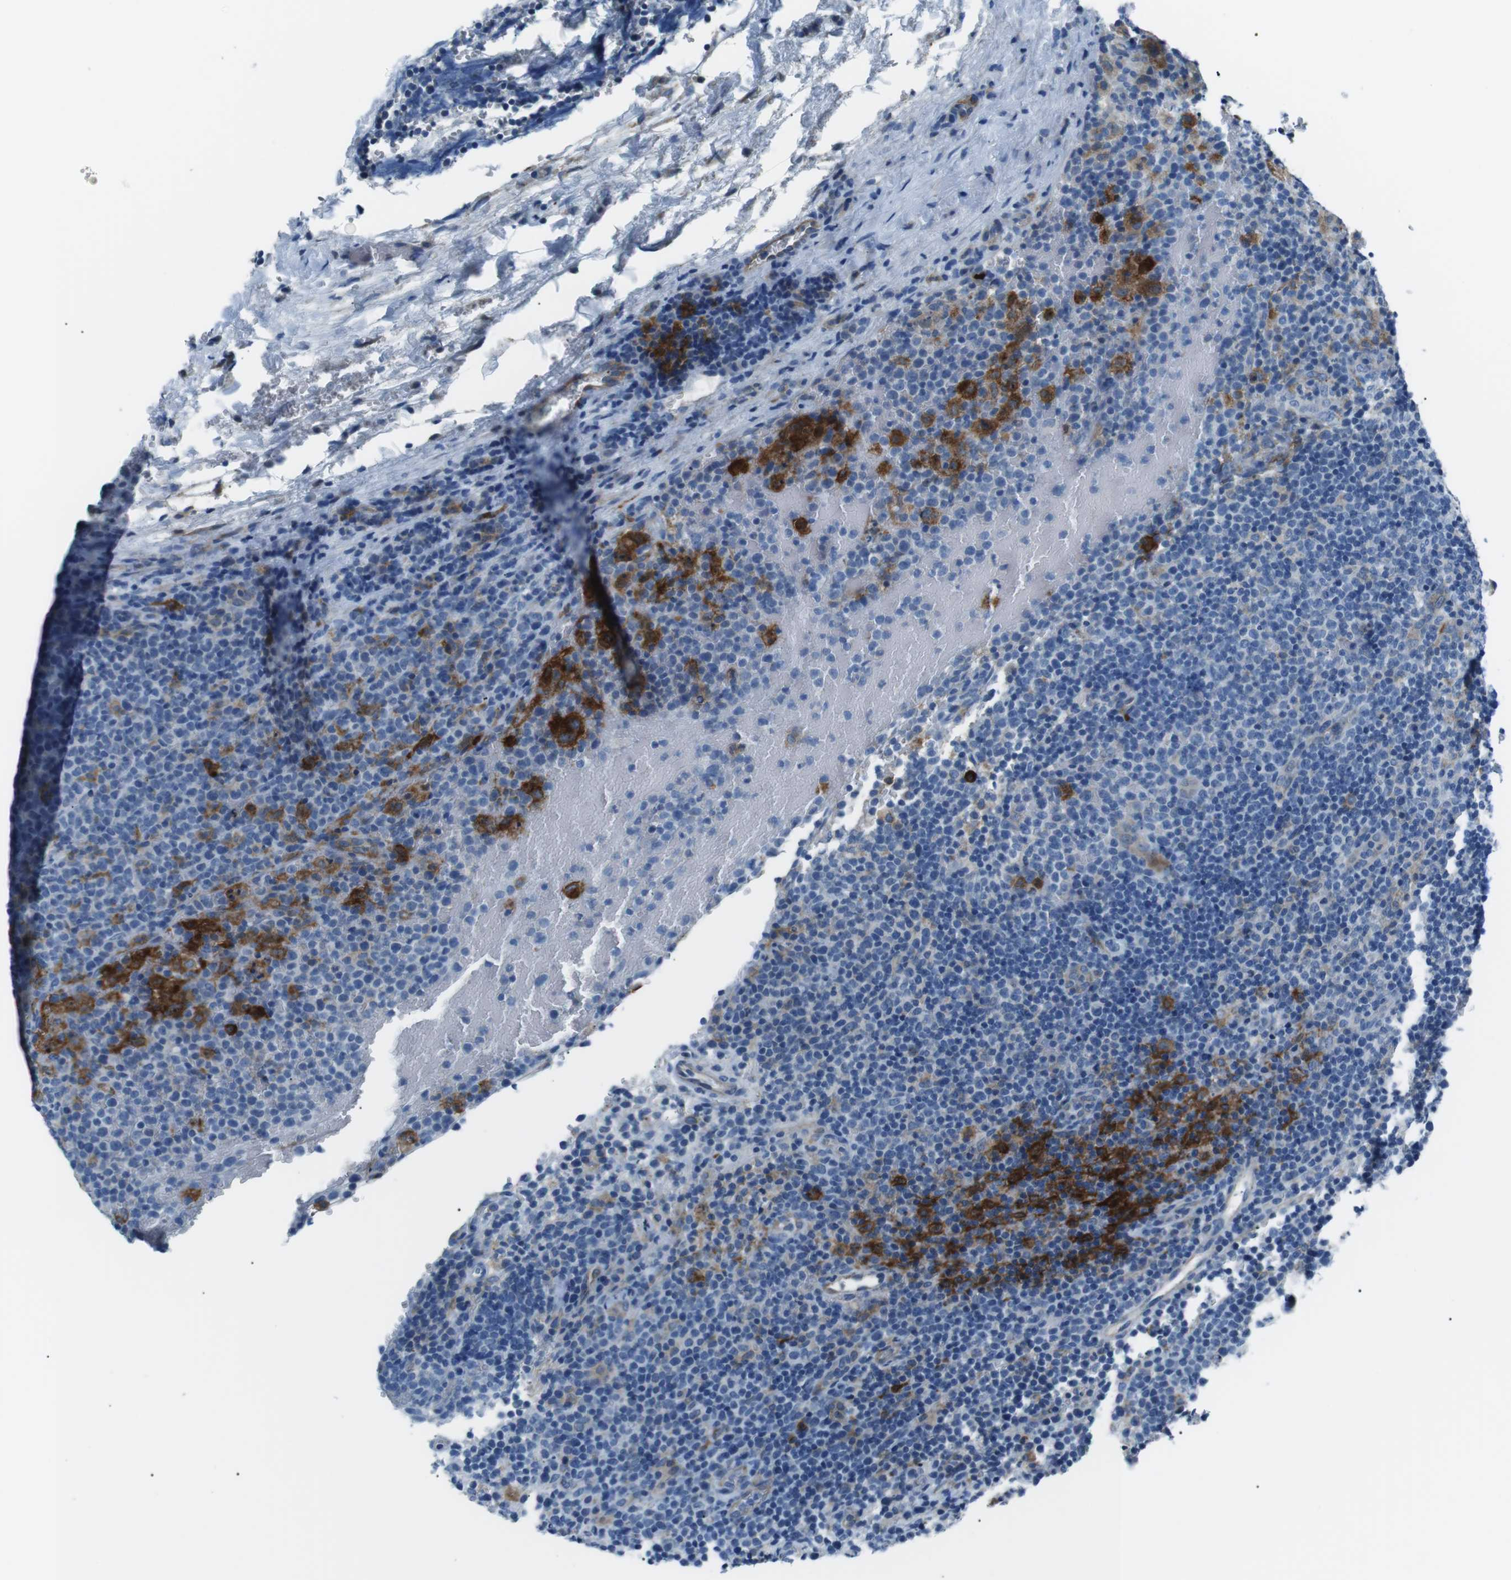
{"staining": {"intensity": "negative", "quantity": "none", "location": "none"}, "tissue": "lymphoma", "cell_type": "Tumor cells", "image_type": "cancer", "snomed": [{"axis": "morphology", "description": "Malignant lymphoma, non-Hodgkin's type, High grade"}, {"axis": "topography", "description": "Lymph node"}], "caption": "DAB immunohistochemical staining of human lymphoma displays no significant expression in tumor cells.", "gene": "CSF2RA", "patient": {"sex": "male", "age": 61}}